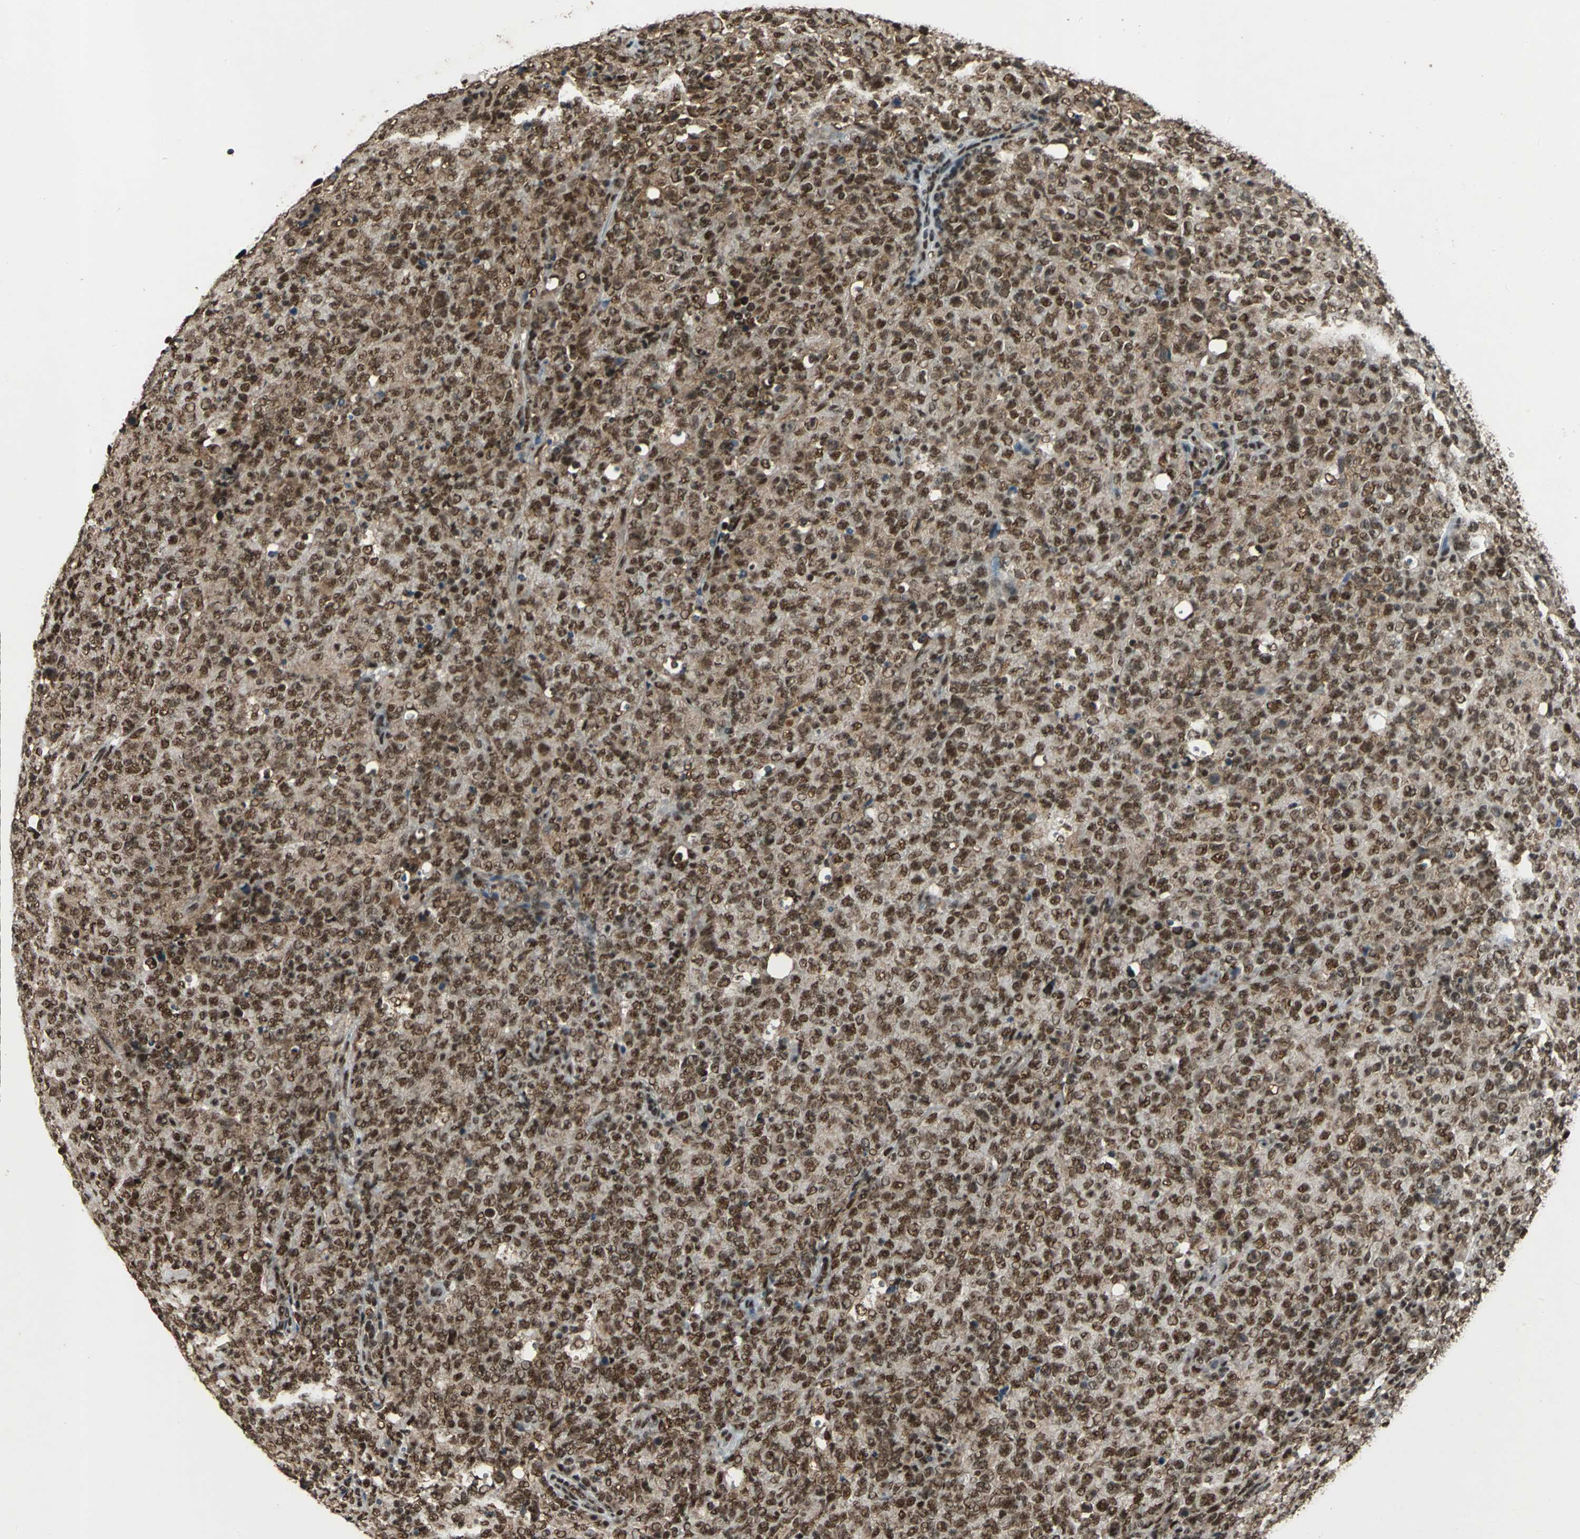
{"staining": {"intensity": "strong", "quantity": ">75%", "location": "cytoplasmic/membranous,nuclear"}, "tissue": "lymphoma", "cell_type": "Tumor cells", "image_type": "cancer", "snomed": [{"axis": "morphology", "description": "Malignant lymphoma, non-Hodgkin's type, High grade"}, {"axis": "topography", "description": "Tonsil"}], "caption": "Protein staining displays strong cytoplasmic/membranous and nuclear staining in approximately >75% of tumor cells in lymphoma.", "gene": "MTA2", "patient": {"sex": "female", "age": 36}}